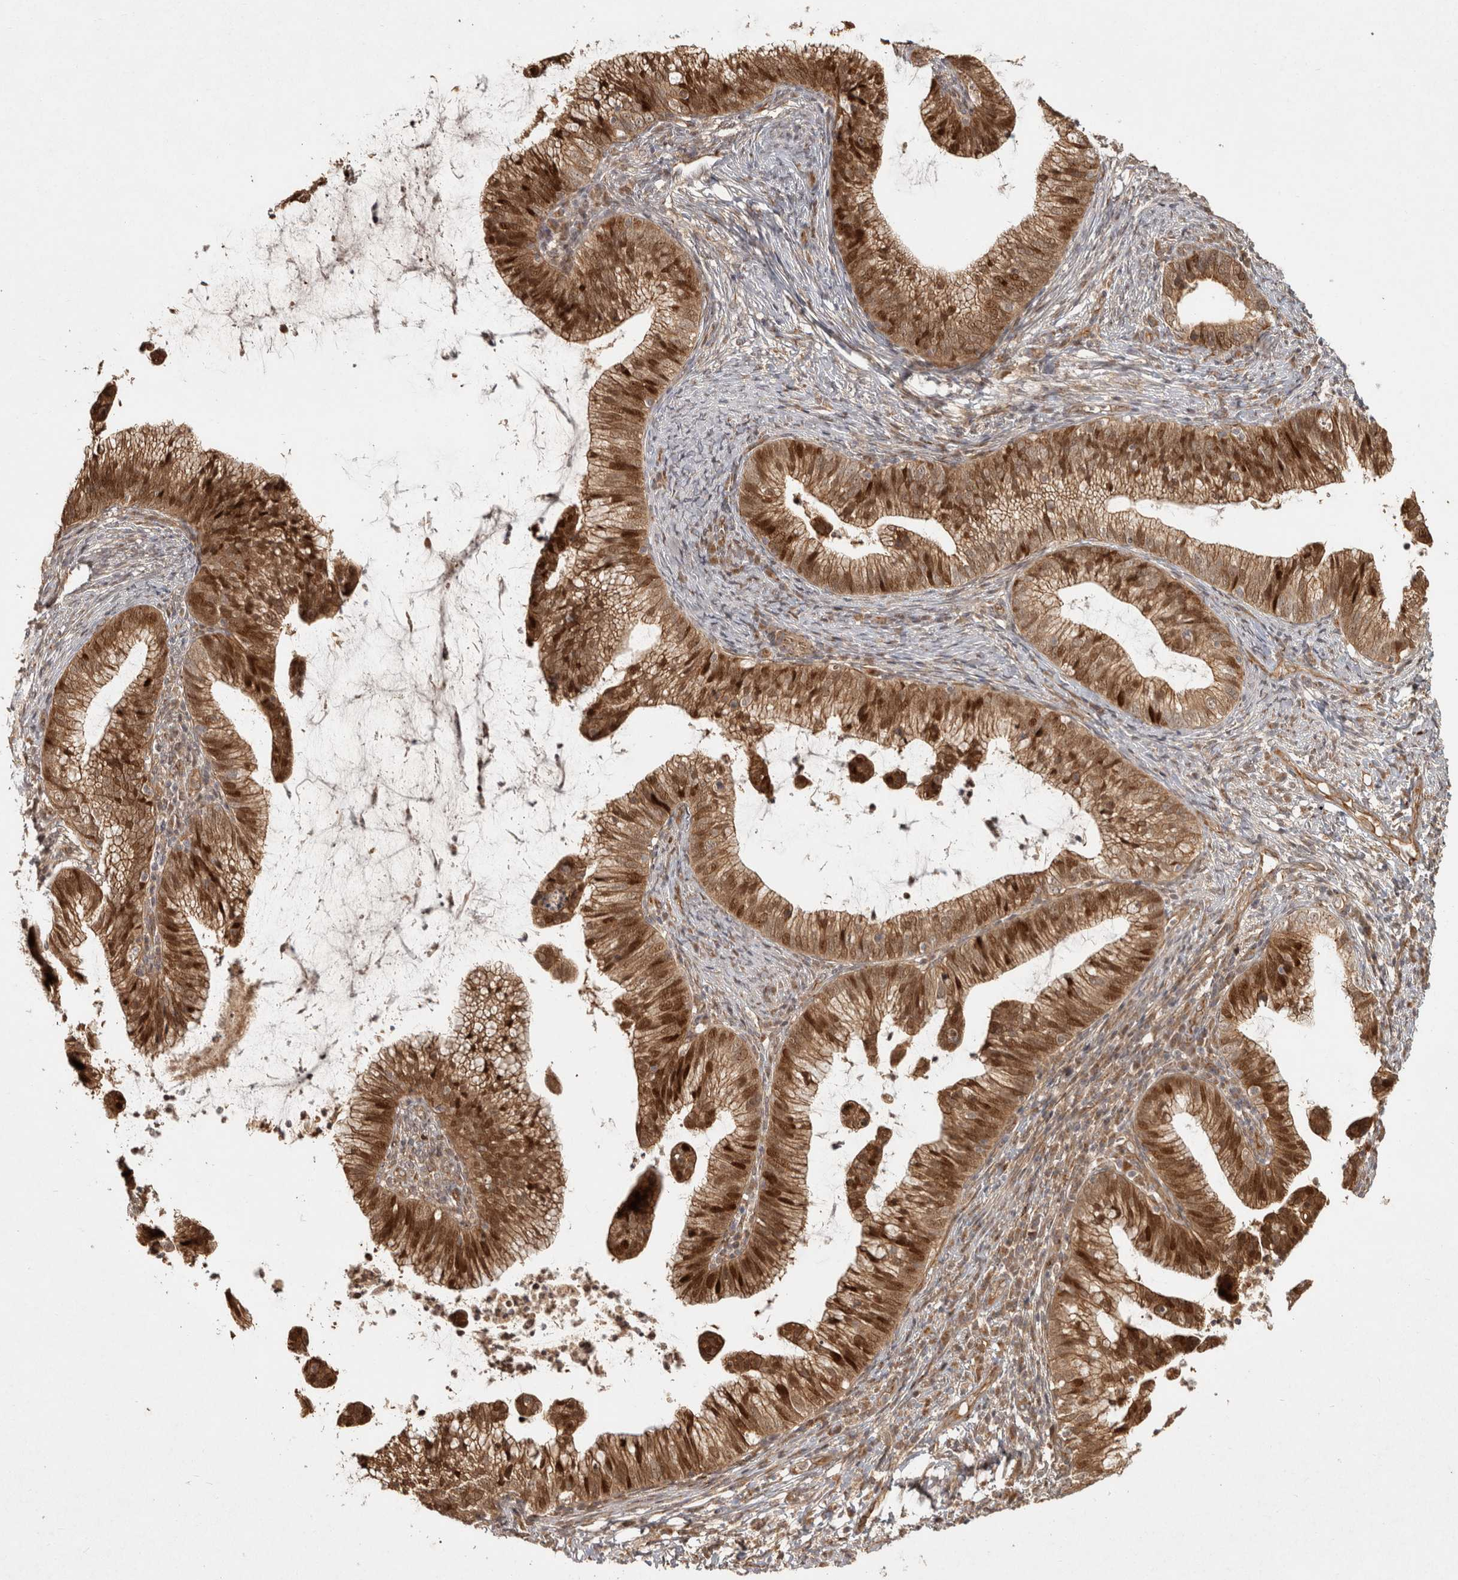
{"staining": {"intensity": "moderate", "quantity": ">75%", "location": "cytoplasmic/membranous,nuclear"}, "tissue": "cervical cancer", "cell_type": "Tumor cells", "image_type": "cancer", "snomed": [{"axis": "morphology", "description": "Adenocarcinoma, NOS"}, {"axis": "topography", "description": "Cervix"}], "caption": "Immunohistochemical staining of human cervical cancer shows medium levels of moderate cytoplasmic/membranous and nuclear protein staining in approximately >75% of tumor cells. (DAB IHC, brown staining for protein, blue staining for nuclei).", "gene": "CAMSAP2", "patient": {"sex": "female", "age": 36}}